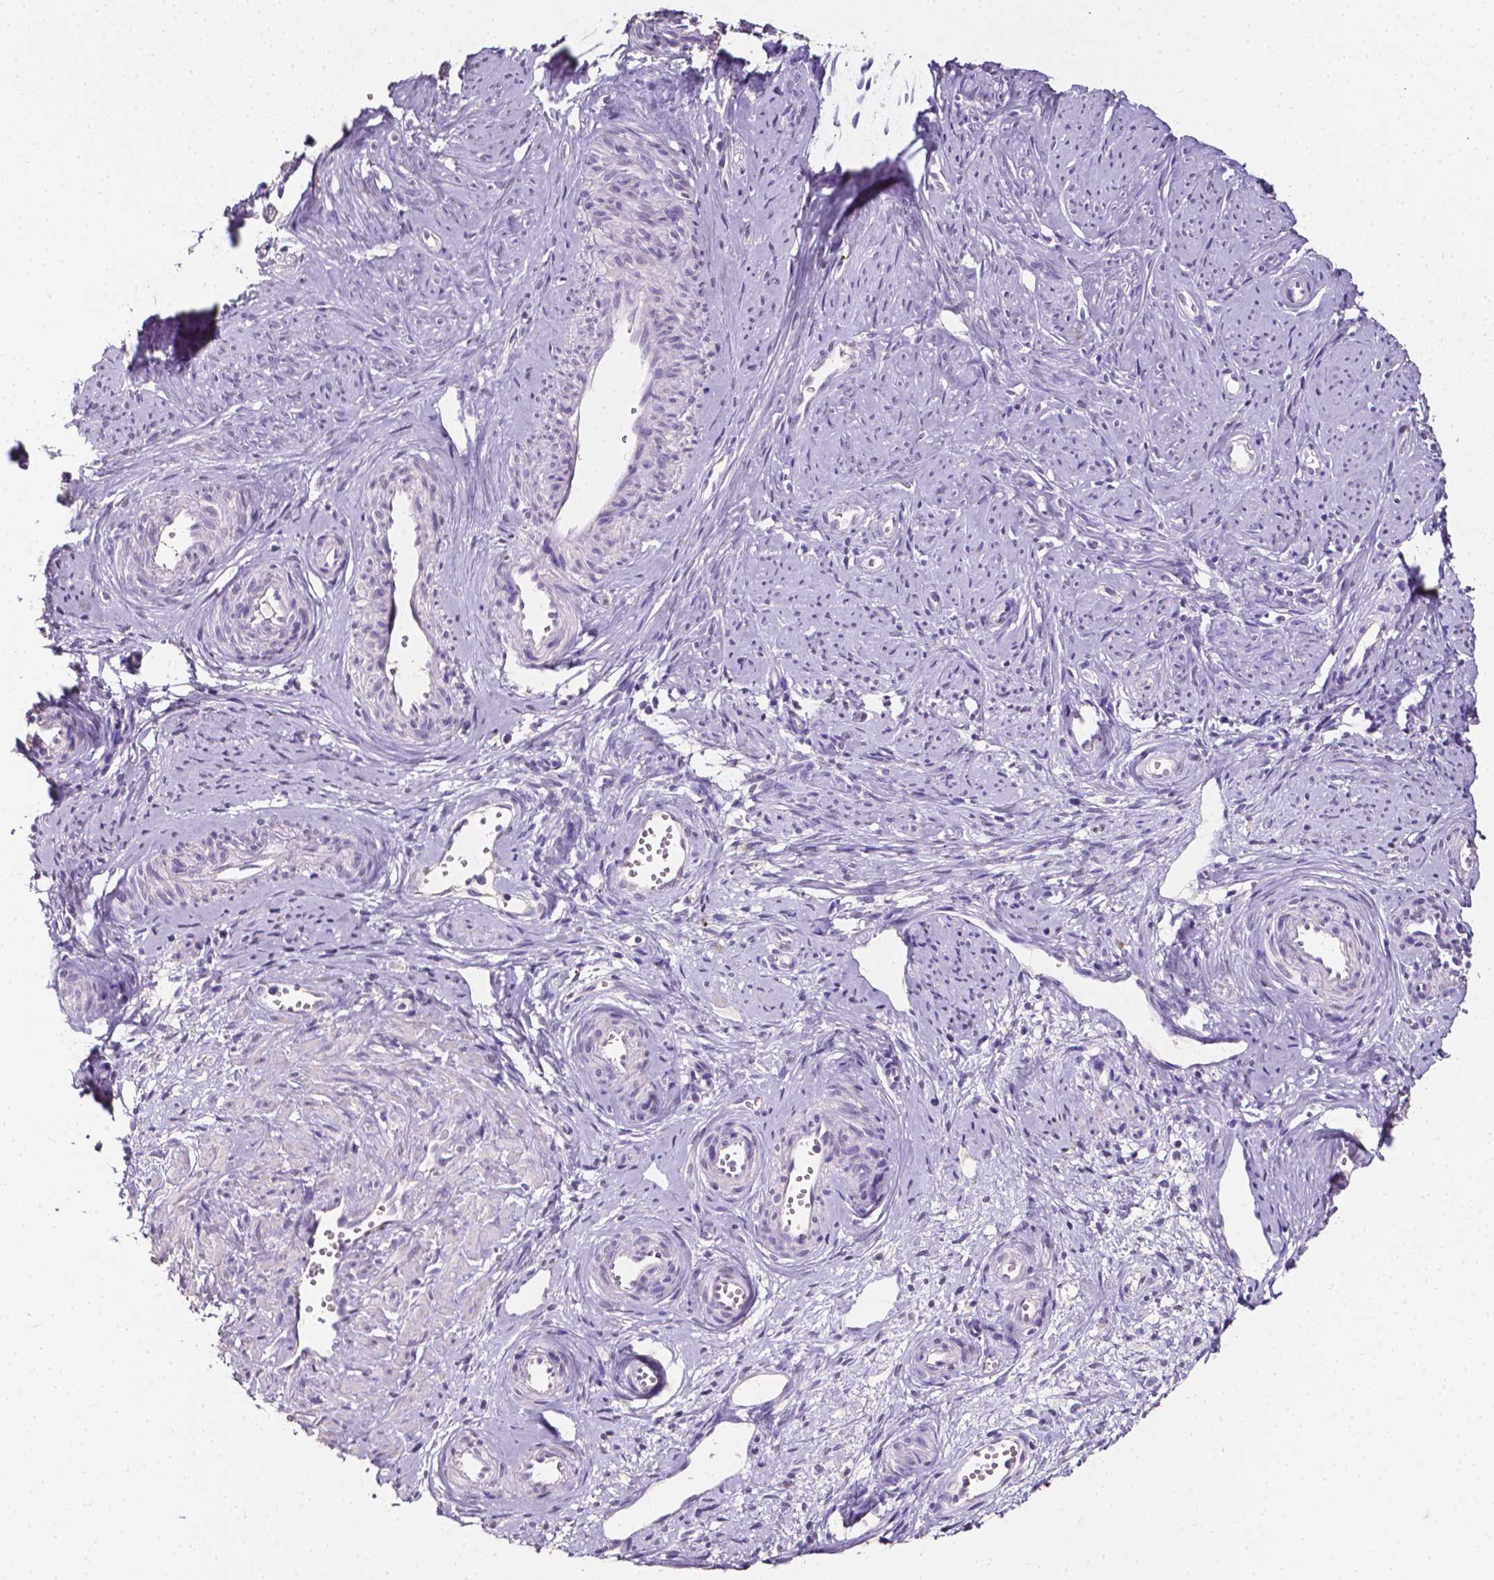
{"staining": {"intensity": "negative", "quantity": "none", "location": "none"}, "tissue": "cervical cancer", "cell_type": "Tumor cells", "image_type": "cancer", "snomed": [{"axis": "morphology", "description": "Squamous cell carcinoma, NOS"}, {"axis": "topography", "description": "Cervix"}], "caption": "Squamous cell carcinoma (cervical) stained for a protein using immunohistochemistry (IHC) shows no positivity tumor cells.", "gene": "PSAT1", "patient": {"sex": "female", "age": 30}}